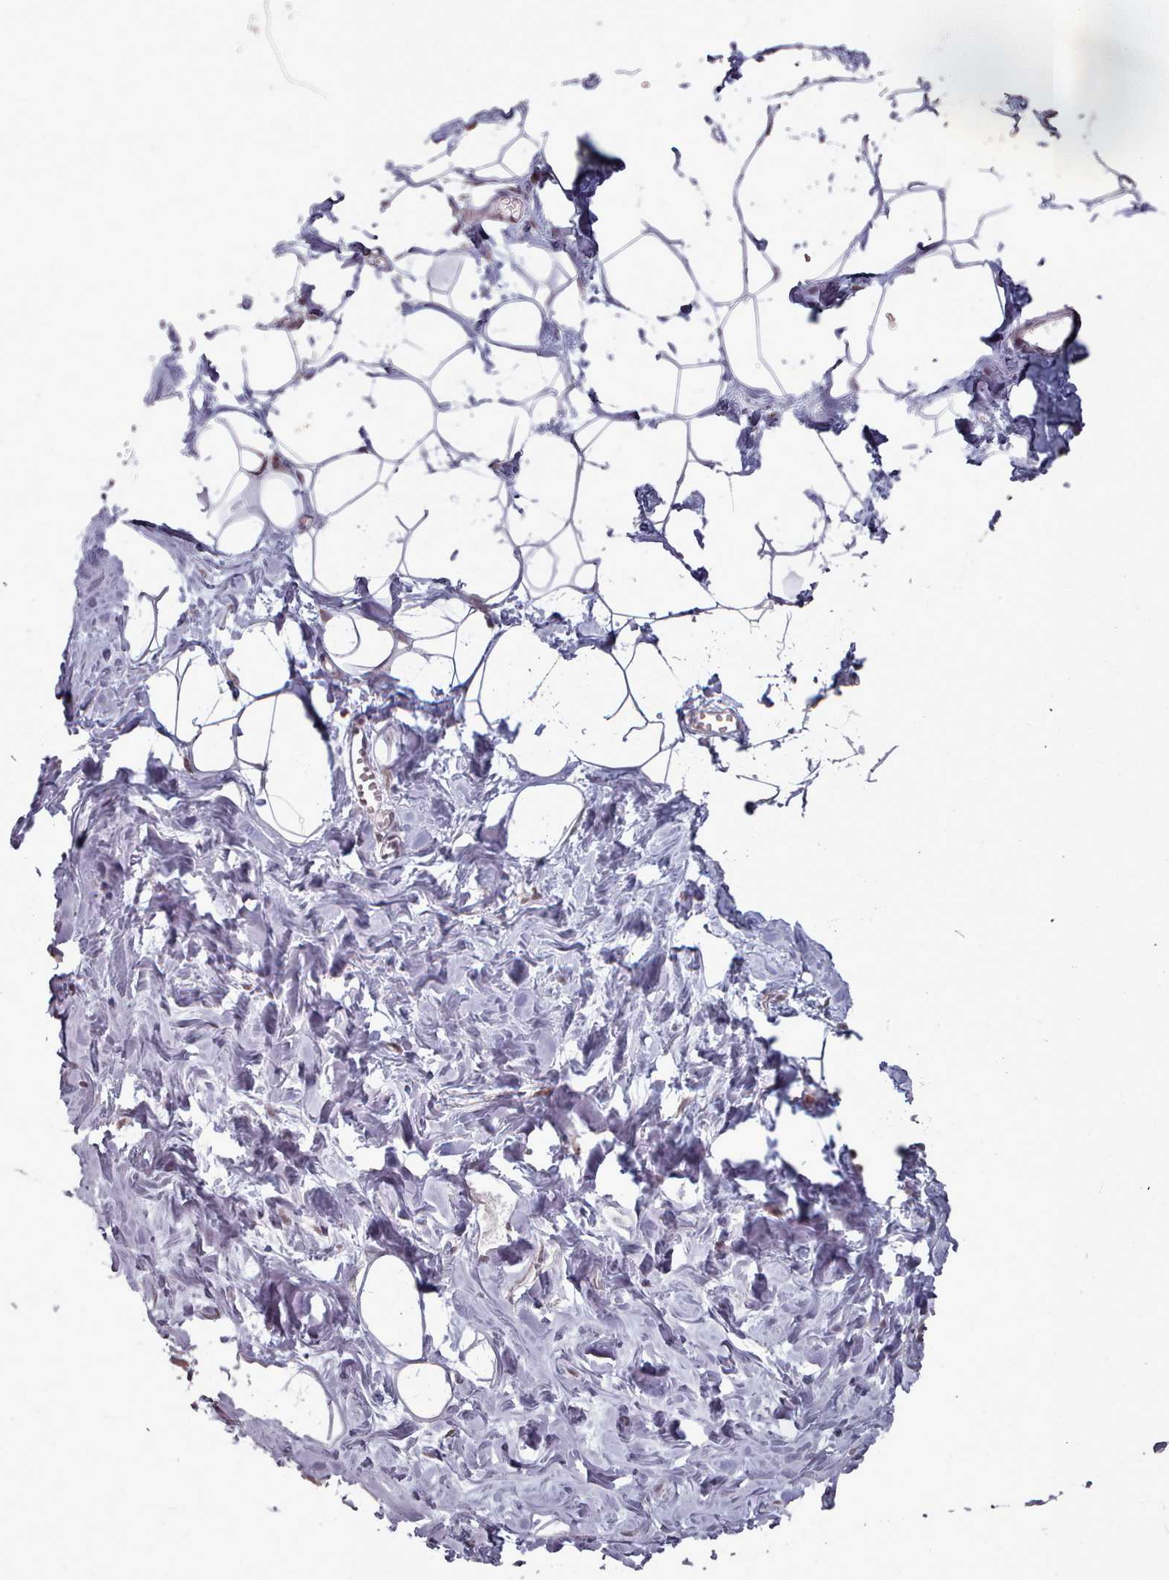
{"staining": {"intensity": "negative", "quantity": "none", "location": "none"}, "tissue": "breast", "cell_type": "Adipocytes", "image_type": "normal", "snomed": [{"axis": "morphology", "description": "Normal tissue, NOS"}, {"axis": "topography", "description": "Breast"}], "caption": "High power microscopy photomicrograph of an immunohistochemistry (IHC) histopathology image of unremarkable breast, revealing no significant positivity in adipocytes. (IHC, brightfield microscopy, high magnification).", "gene": "DHX8", "patient": {"sex": "female", "age": 27}}